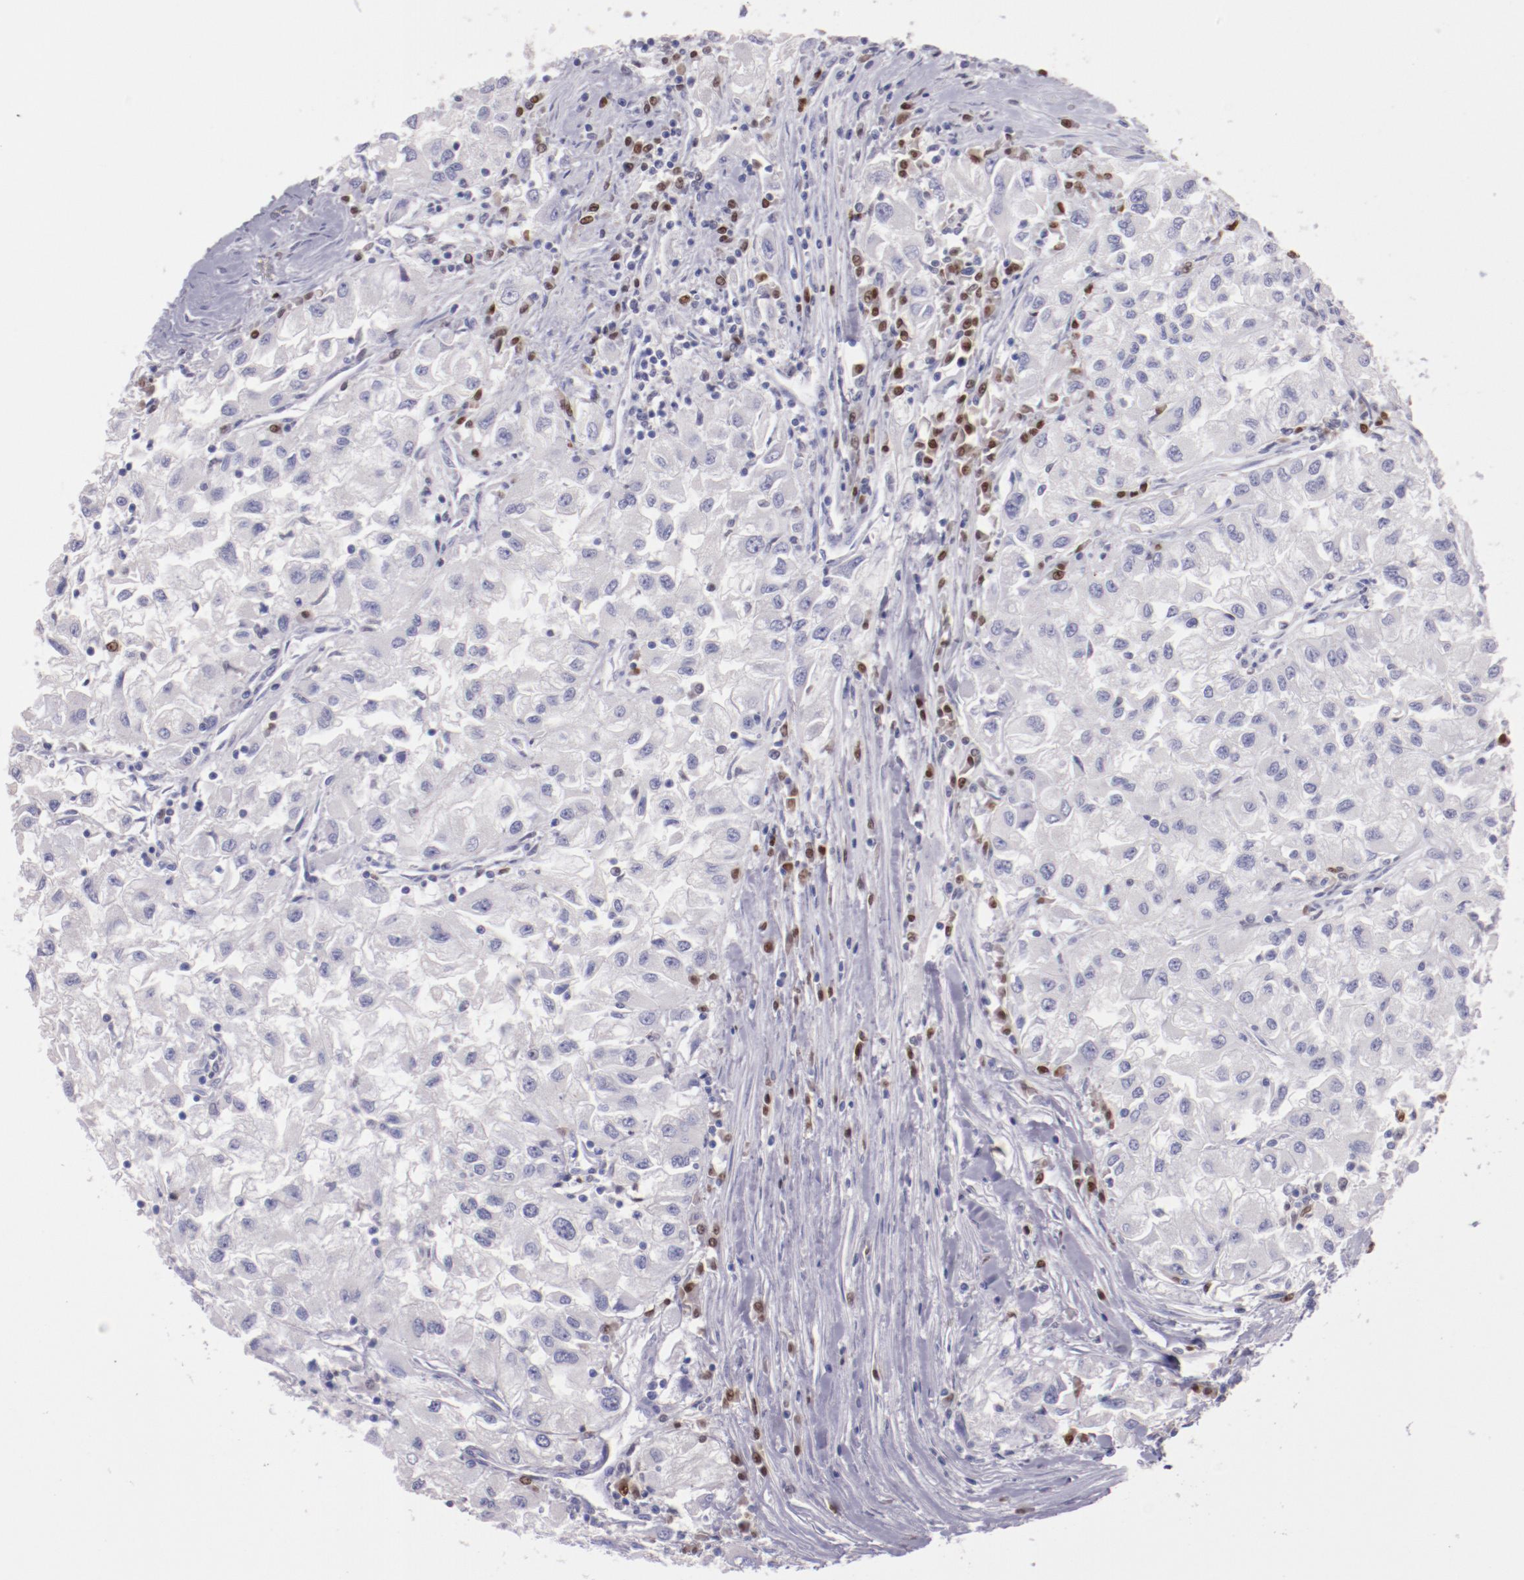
{"staining": {"intensity": "negative", "quantity": "none", "location": "none"}, "tissue": "renal cancer", "cell_type": "Tumor cells", "image_type": "cancer", "snomed": [{"axis": "morphology", "description": "Adenocarcinoma, NOS"}, {"axis": "topography", "description": "Kidney"}], "caption": "A histopathology image of human renal cancer (adenocarcinoma) is negative for staining in tumor cells.", "gene": "IRF8", "patient": {"sex": "male", "age": 59}}